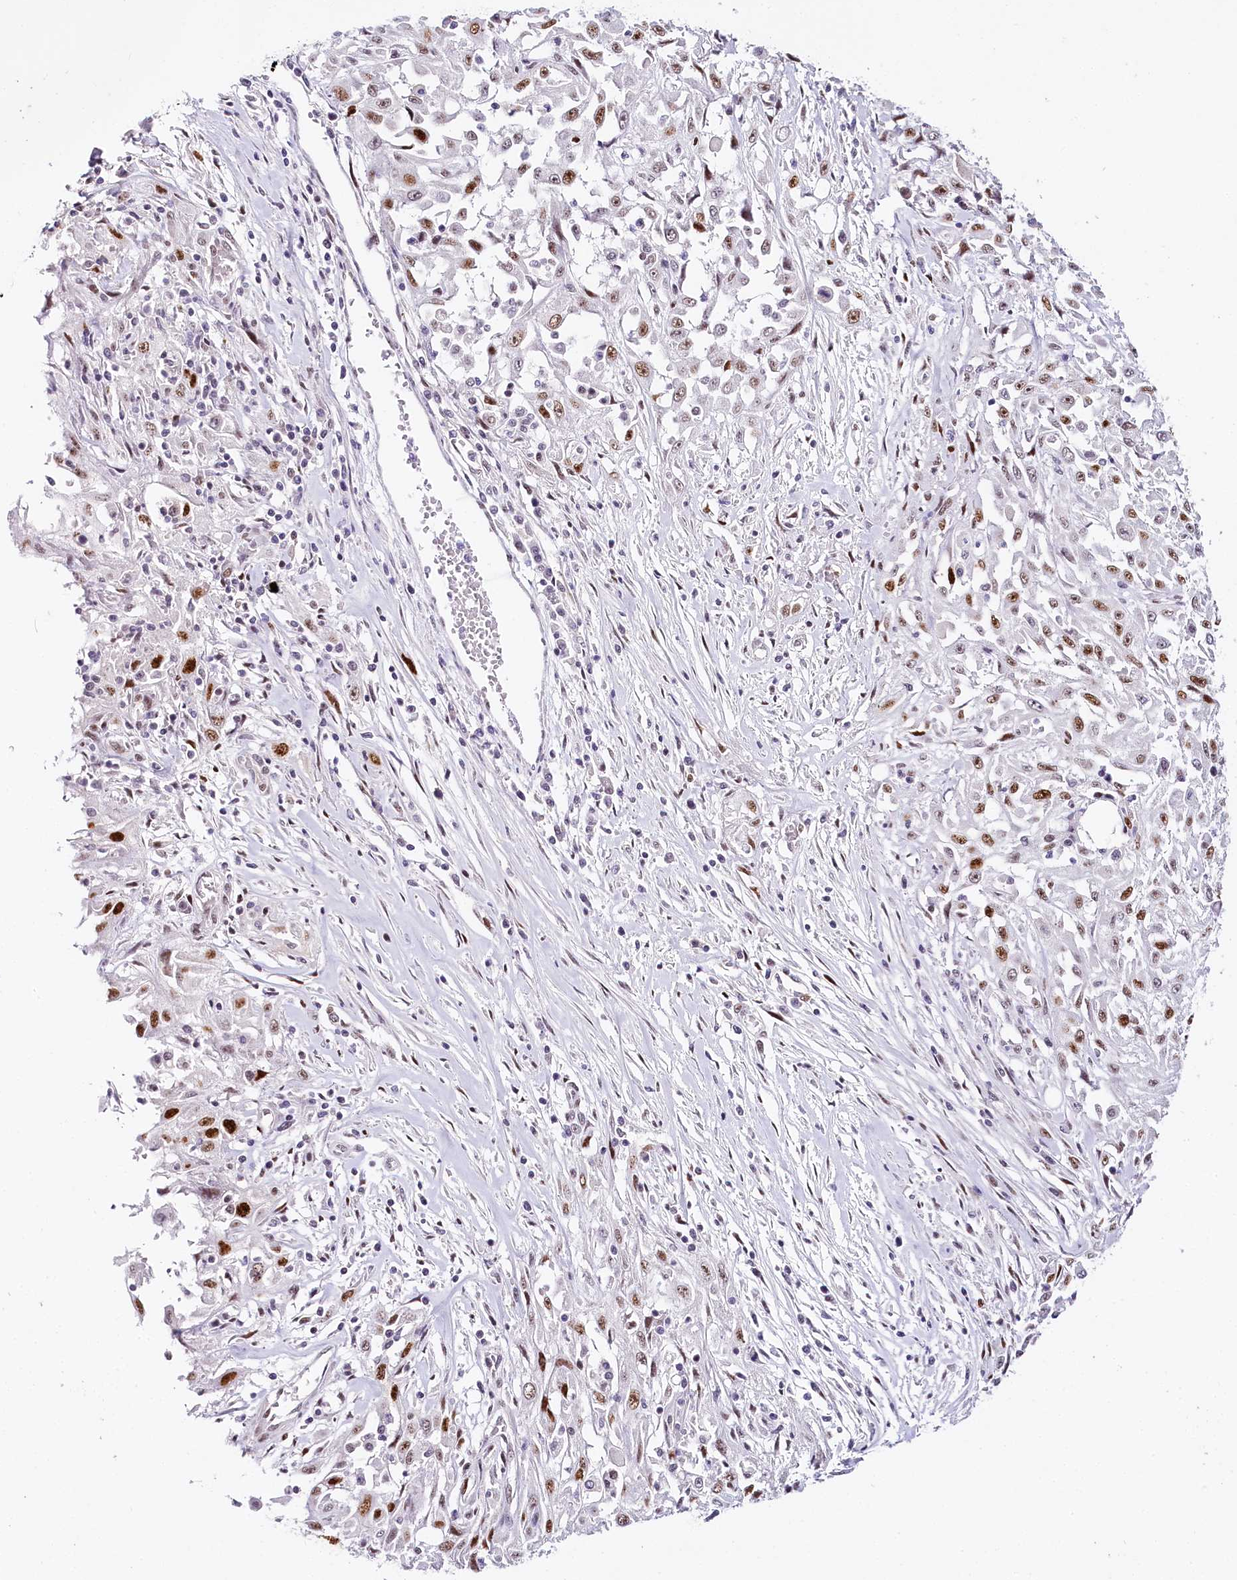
{"staining": {"intensity": "strong", "quantity": "25%-75%", "location": "nuclear"}, "tissue": "skin cancer", "cell_type": "Tumor cells", "image_type": "cancer", "snomed": [{"axis": "morphology", "description": "Squamous cell carcinoma, NOS"}, {"axis": "morphology", "description": "Squamous cell carcinoma, metastatic, NOS"}, {"axis": "topography", "description": "Skin"}, {"axis": "topography", "description": "Lymph node"}], "caption": "Protein staining shows strong nuclear positivity in about 25%-75% of tumor cells in skin cancer (metastatic squamous cell carcinoma).", "gene": "TP53", "patient": {"sex": "male", "age": 75}}